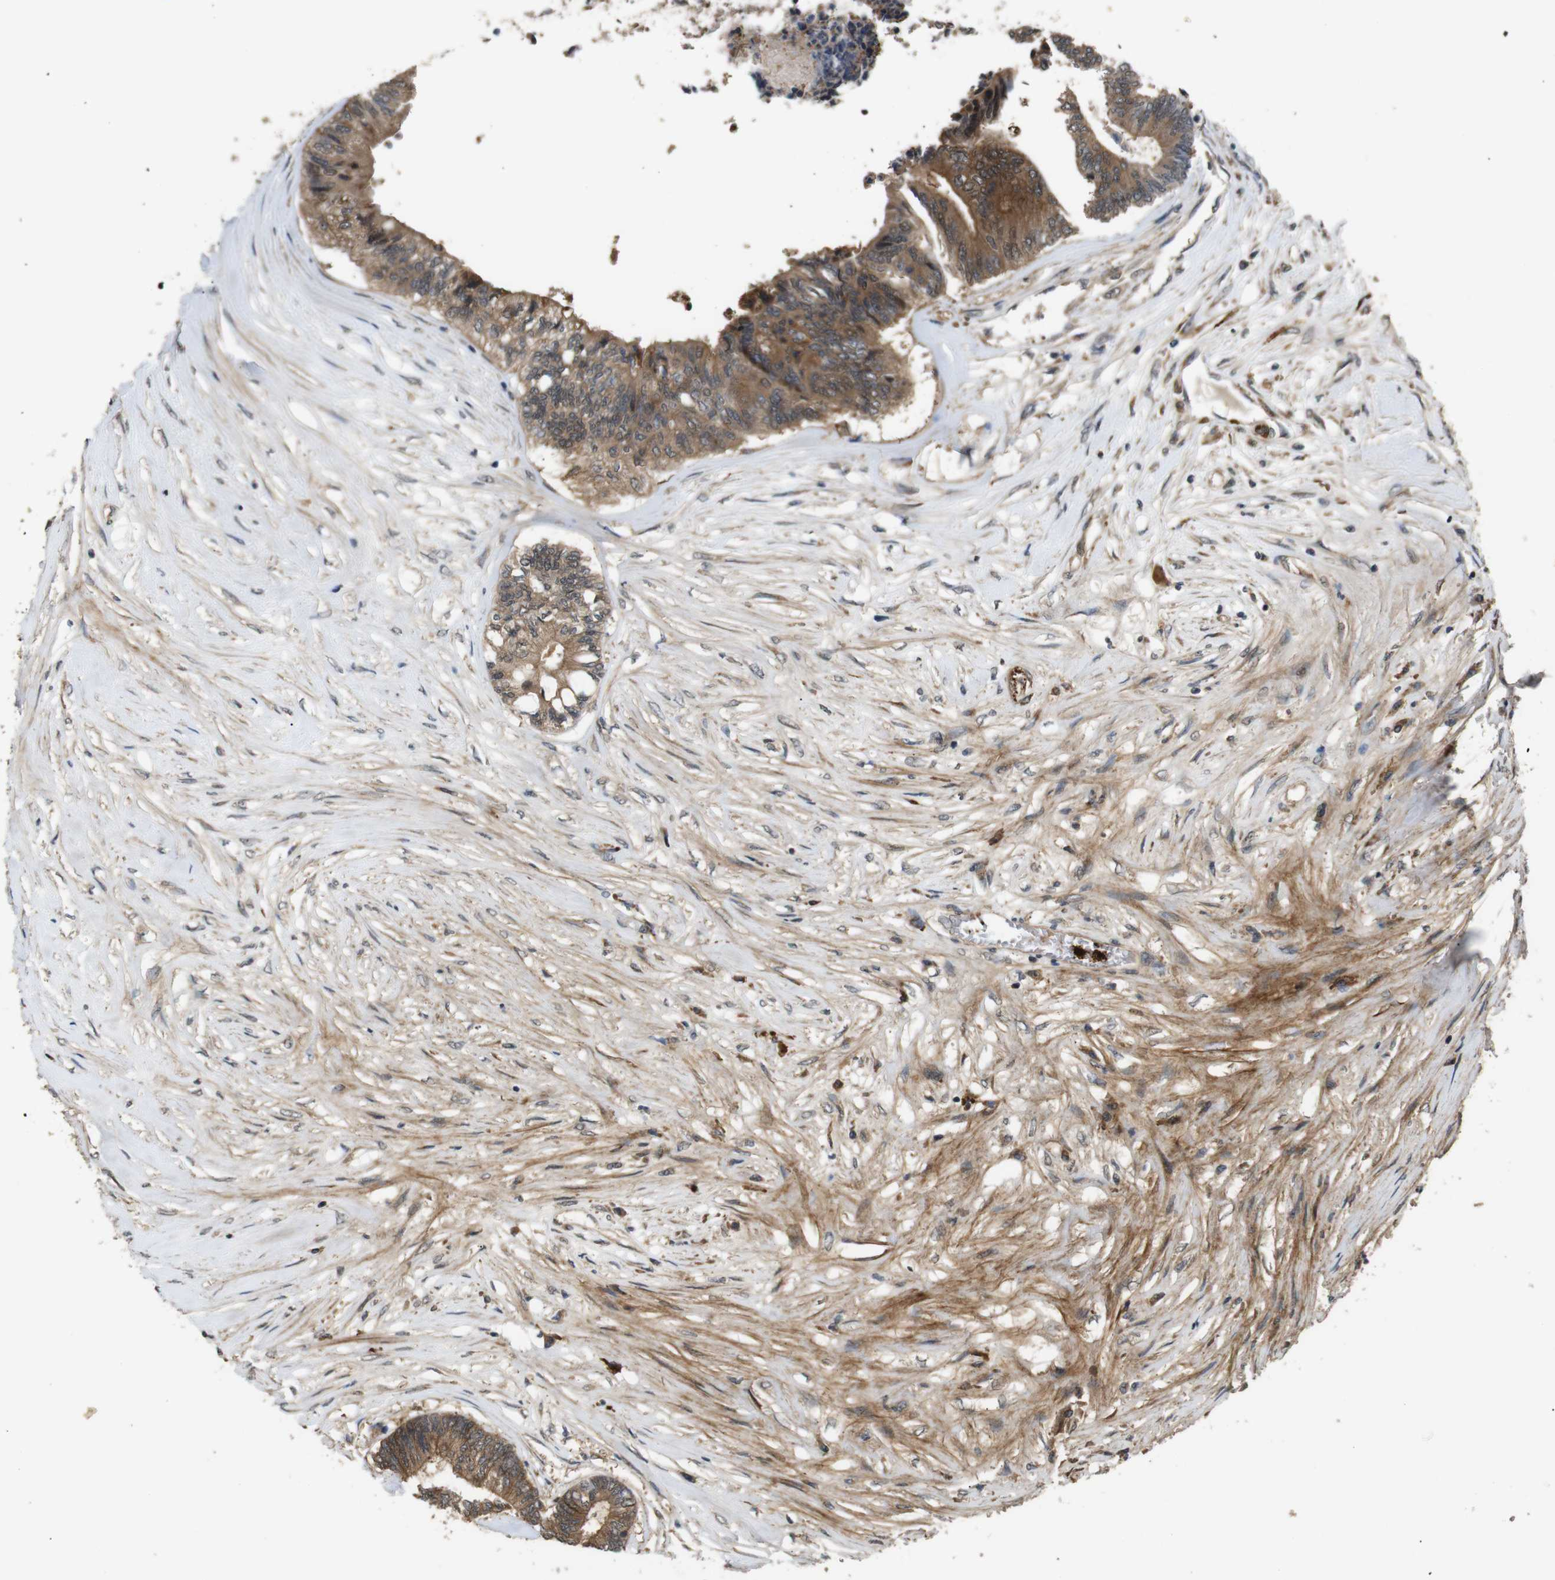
{"staining": {"intensity": "moderate", "quantity": ">75%", "location": "cytoplasmic/membranous"}, "tissue": "colorectal cancer", "cell_type": "Tumor cells", "image_type": "cancer", "snomed": [{"axis": "morphology", "description": "Adenocarcinoma, NOS"}, {"axis": "topography", "description": "Rectum"}], "caption": "Protein analysis of adenocarcinoma (colorectal) tissue demonstrates moderate cytoplasmic/membranous staining in about >75% of tumor cells.", "gene": "EPHB2", "patient": {"sex": "male", "age": 63}}